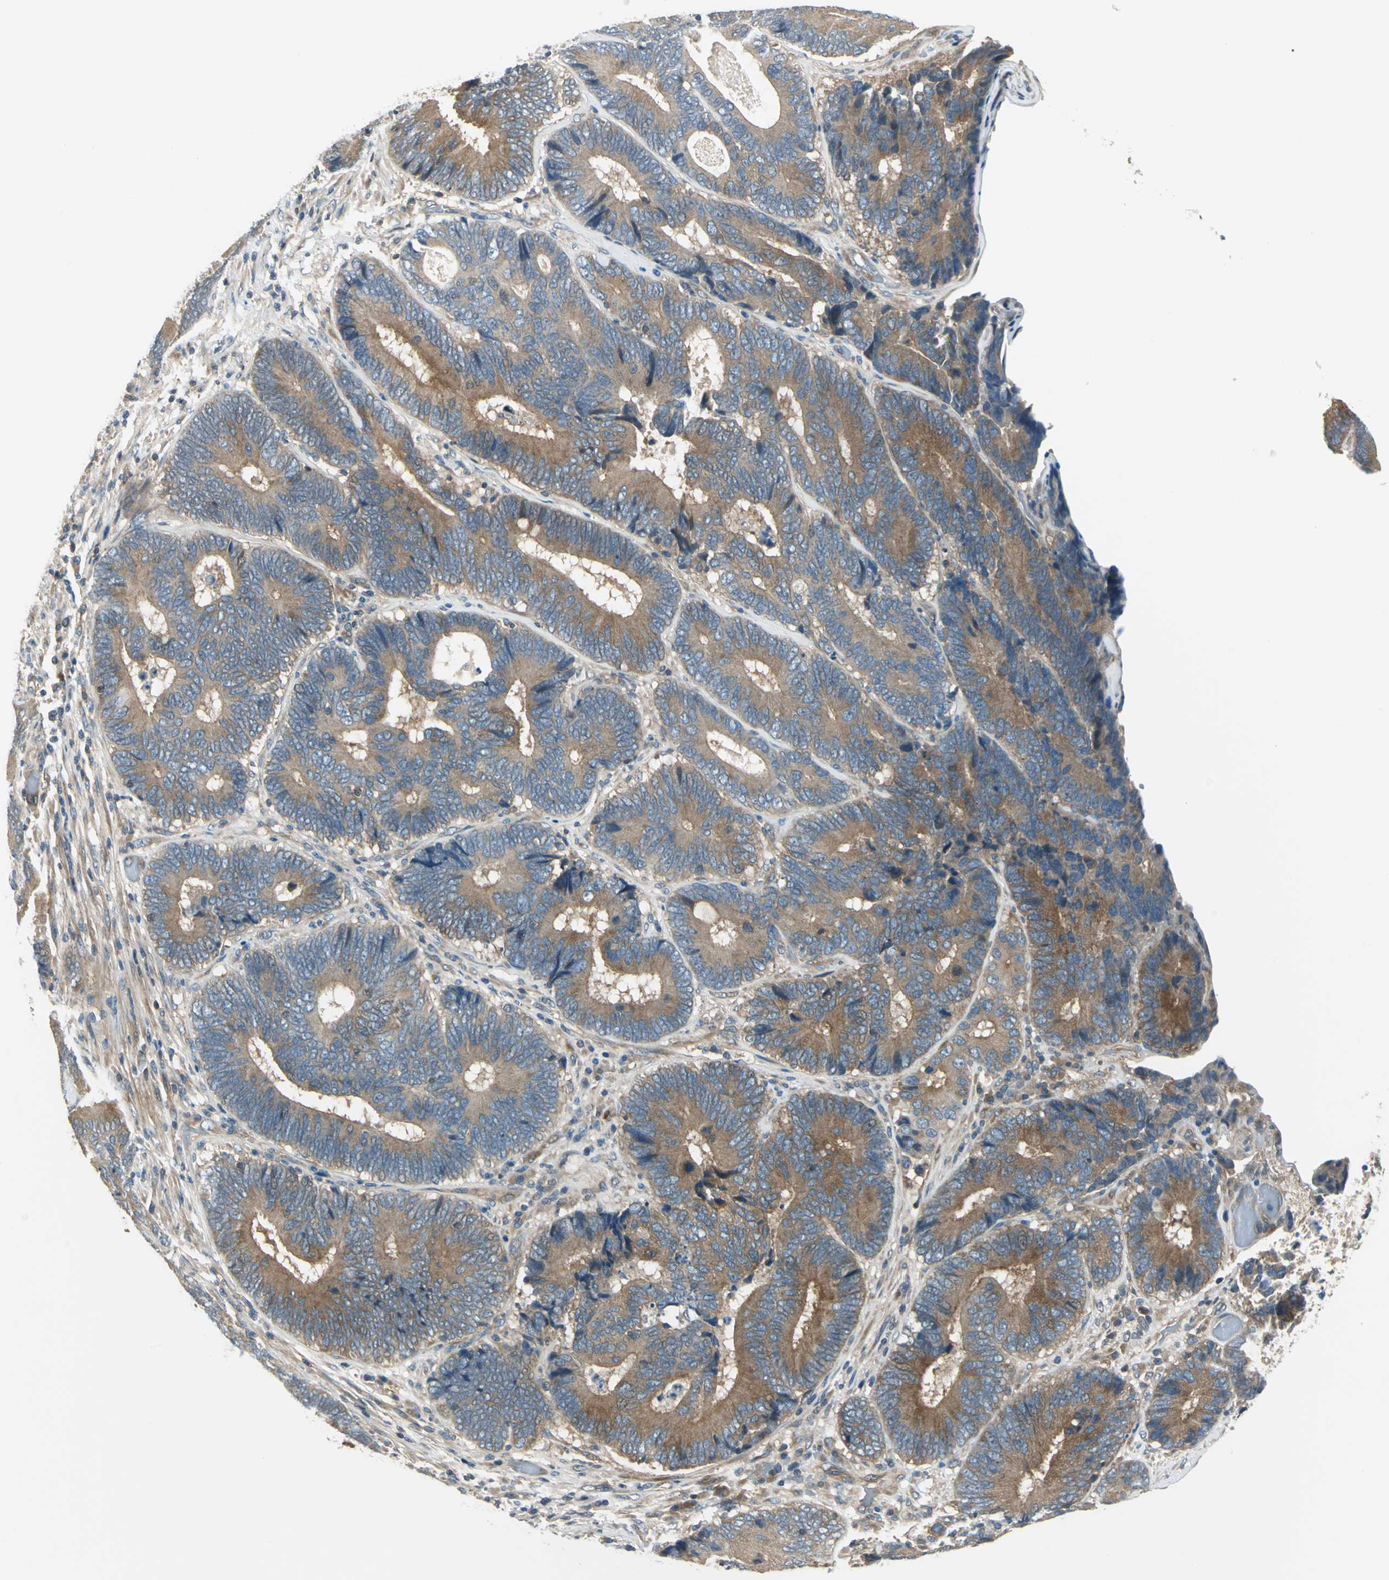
{"staining": {"intensity": "moderate", "quantity": ">75%", "location": "cytoplasmic/membranous"}, "tissue": "colorectal cancer", "cell_type": "Tumor cells", "image_type": "cancer", "snomed": [{"axis": "morphology", "description": "Adenocarcinoma, NOS"}, {"axis": "topography", "description": "Colon"}], "caption": "Protein staining of colorectal cancer (adenocarcinoma) tissue exhibits moderate cytoplasmic/membranous positivity in about >75% of tumor cells. Immunohistochemistry stains the protein of interest in brown and the nuclei are stained blue.", "gene": "PRKAA1", "patient": {"sex": "female", "age": 78}}